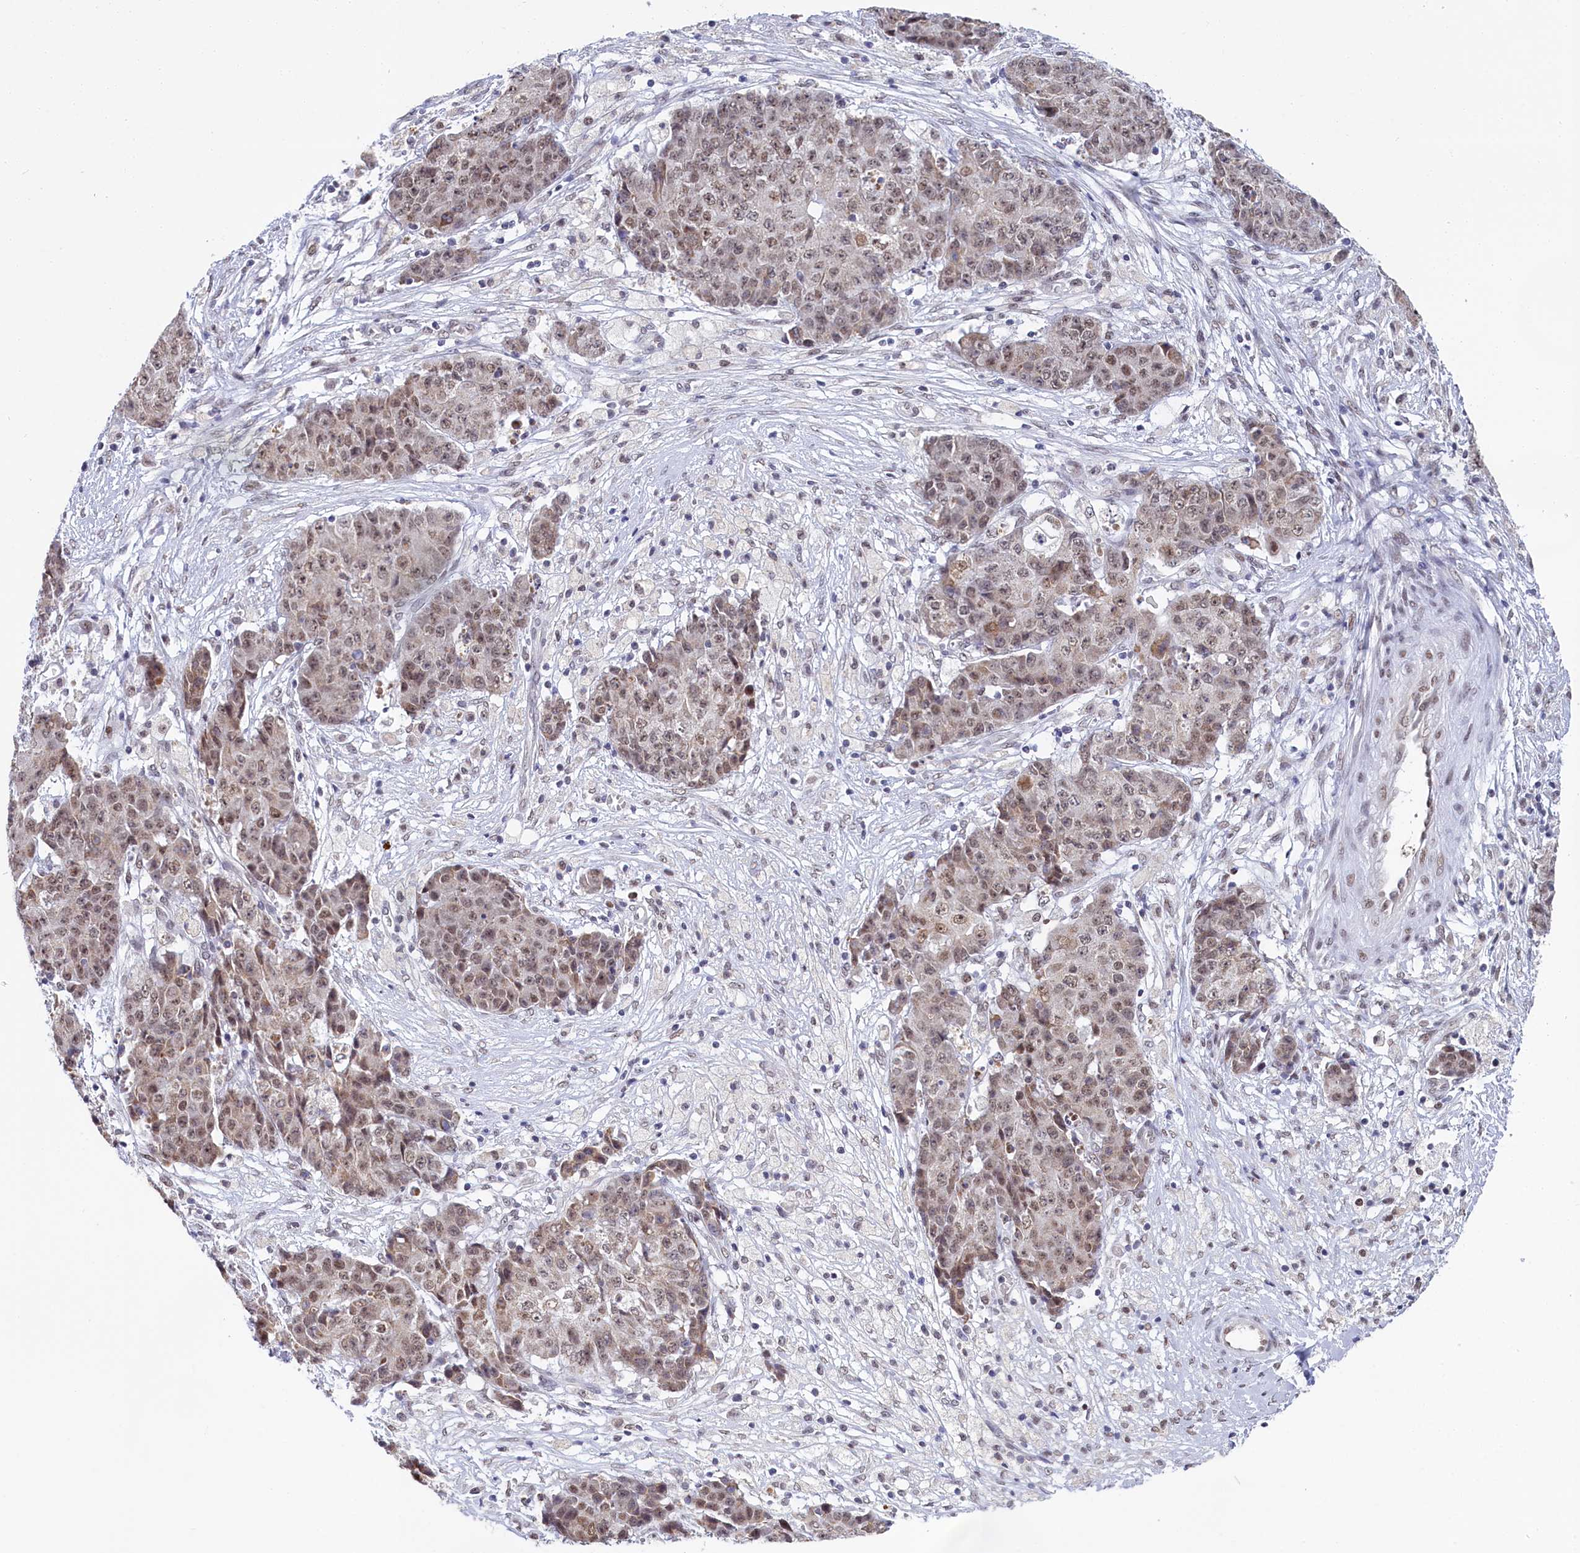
{"staining": {"intensity": "moderate", "quantity": ">75%", "location": "nuclear"}, "tissue": "ovarian cancer", "cell_type": "Tumor cells", "image_type": "cancer", "snomed": [{"axis": "morphology", "description": "Carcinoma, endometroid"}, {"axis": "topography", "description": "Ovary"}], "caption": "The photomicrograph displays immunohistochemical staining of ovarian endometroid carcinoma. There is moderate nuclear expression is seen in about >75% of tumor cells. (DAB (3,3'-diaminobenzidine) IHC, brown staining for protein, blue staining for nuclei).", "gene": "PPHLN1", "patient": {"sex": "female", "age": 42}}